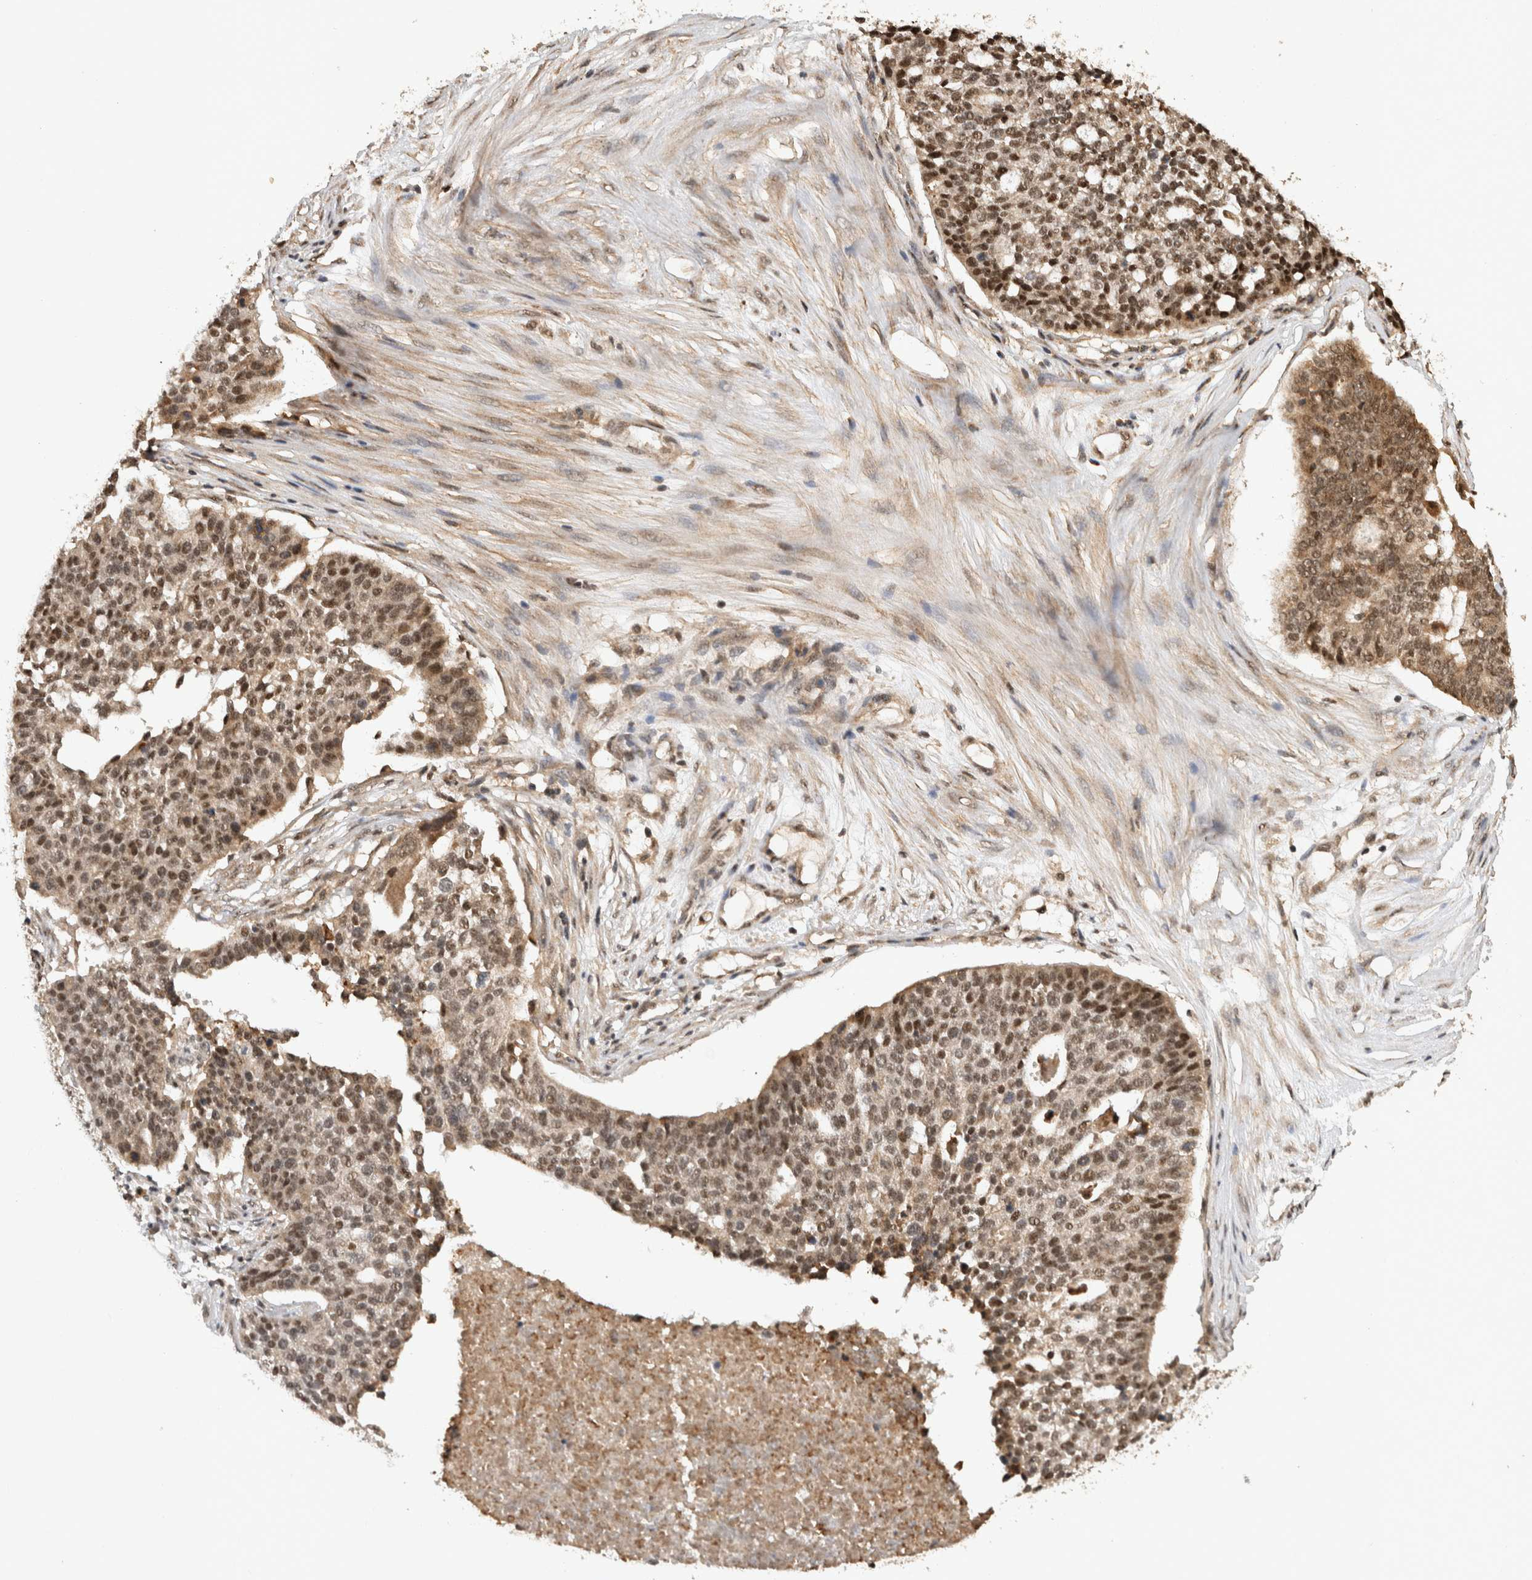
{"staining": {"intensity": "moderate", "quantity": ">75%", "location": "cytoplasmic/membranous,nuclear"}, "tissue": "ovarian cancer", "cell_type": "Tumor cells", "image_type": "cancer", "snomed": [{"axis": "morphology", "description": "Cystadenocarcinoma, serous, NOS"}, {"axis": "topography", "description": "Ovary"}], "caption": "Moderate cytoplasmic/membranous and nuclear protein positivity is seen in about >75% of tumor cells in serous cystadenocarcinoma (ovarian).", "gene": "KEAP1", "patient": {"sex": "female", "age": 59}}